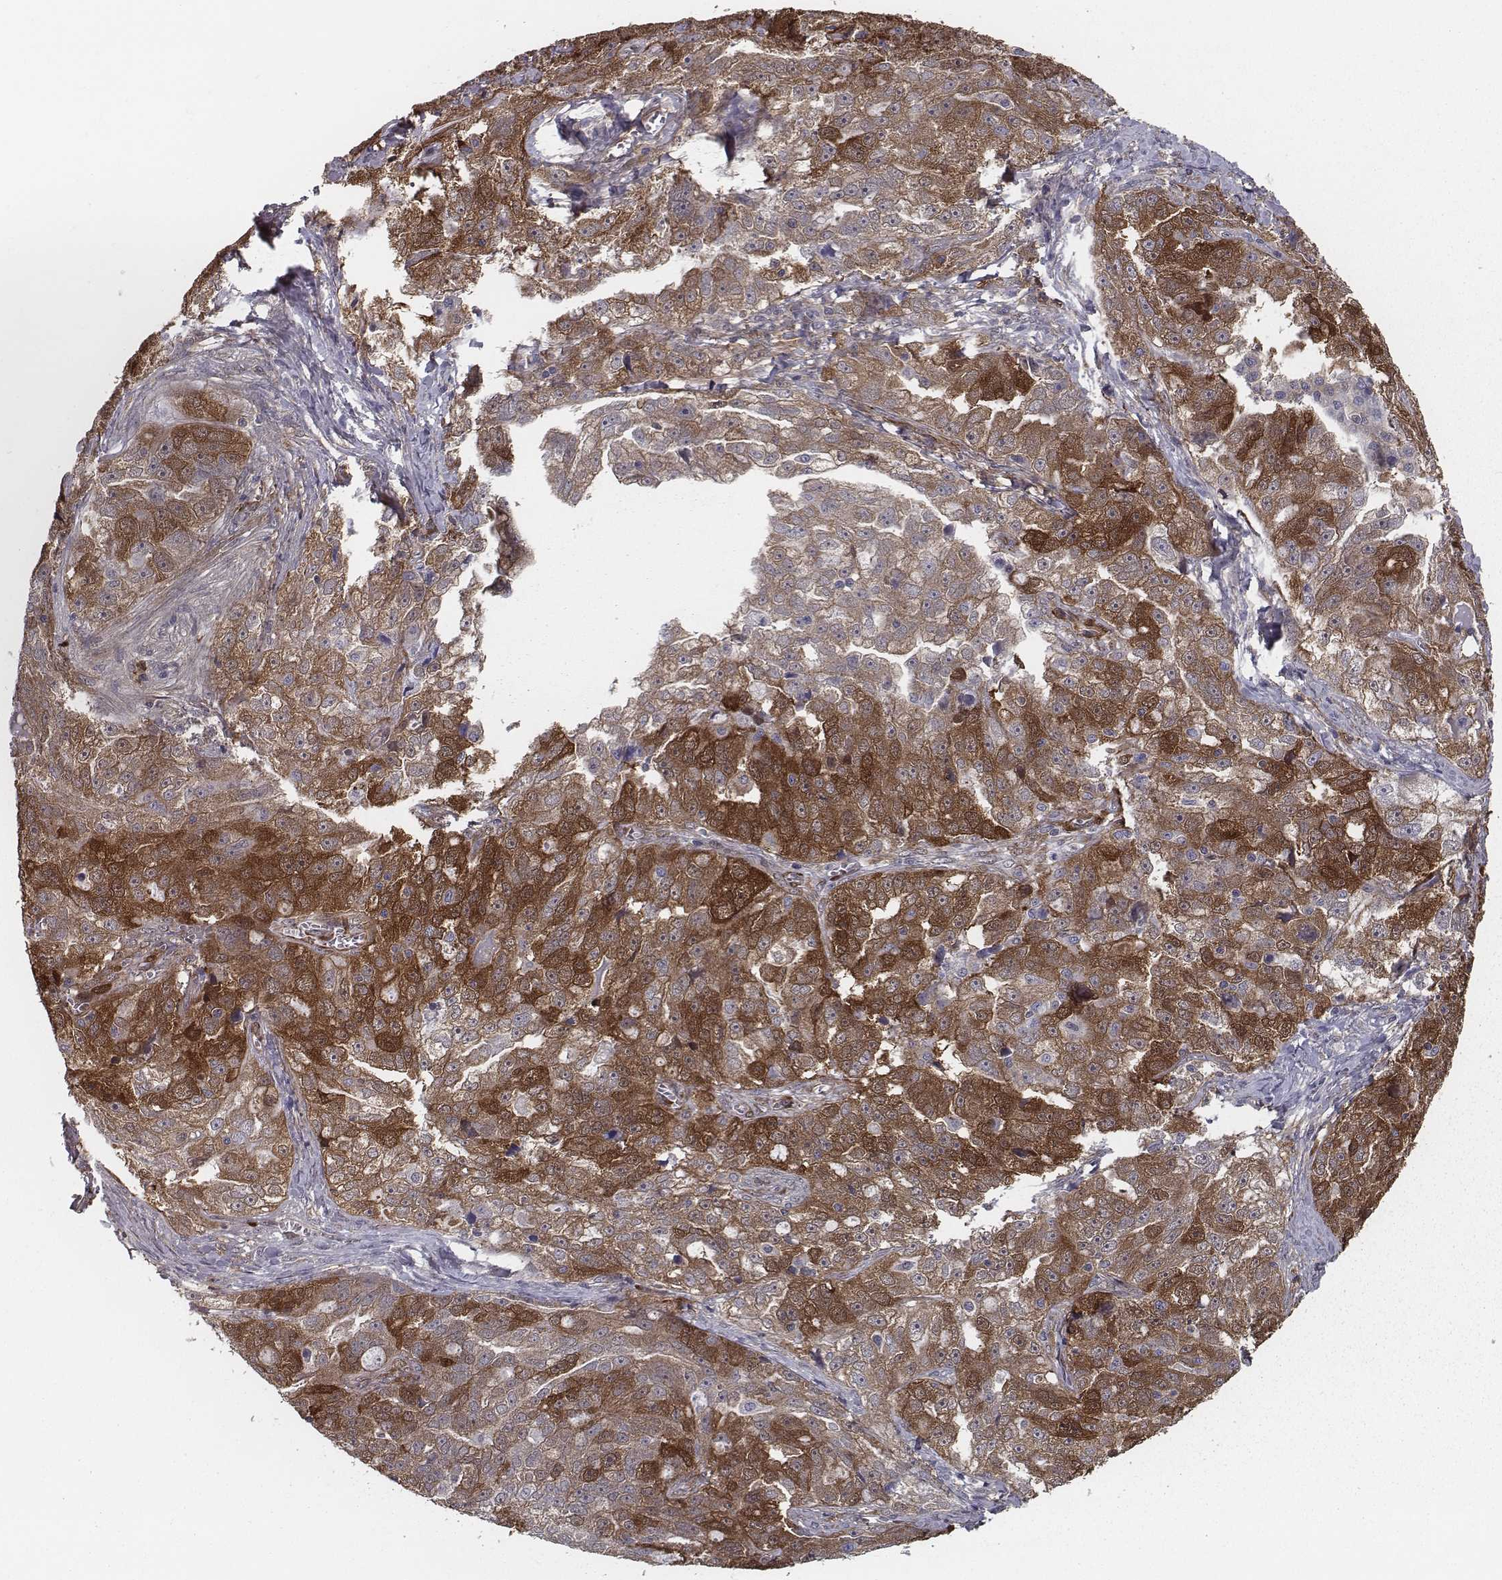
{"staining": {"intensity": "strong", "quantity": ">75%", "location": "cytoplasmic/membranous"}, "tissue": "ovarian cancer", "cell_type": "Tumor cells", "image_type": "cancer", "snomed": [{"axis": "morphology", "description": "Cystadenocarcinoma, serous, NOS"}, {"axis": "topography", "description": "Ovary"}], "caption": "Ovarian cancer (serous cystadenocarcinoma) tissue demonstrates strong cytoplasmic/membranous expression in approximately >75% of tumor cells, visualized by immunohistochemistry.", "gene": "ISYNA1", "patient": {"sex": "female", "age": 51}}